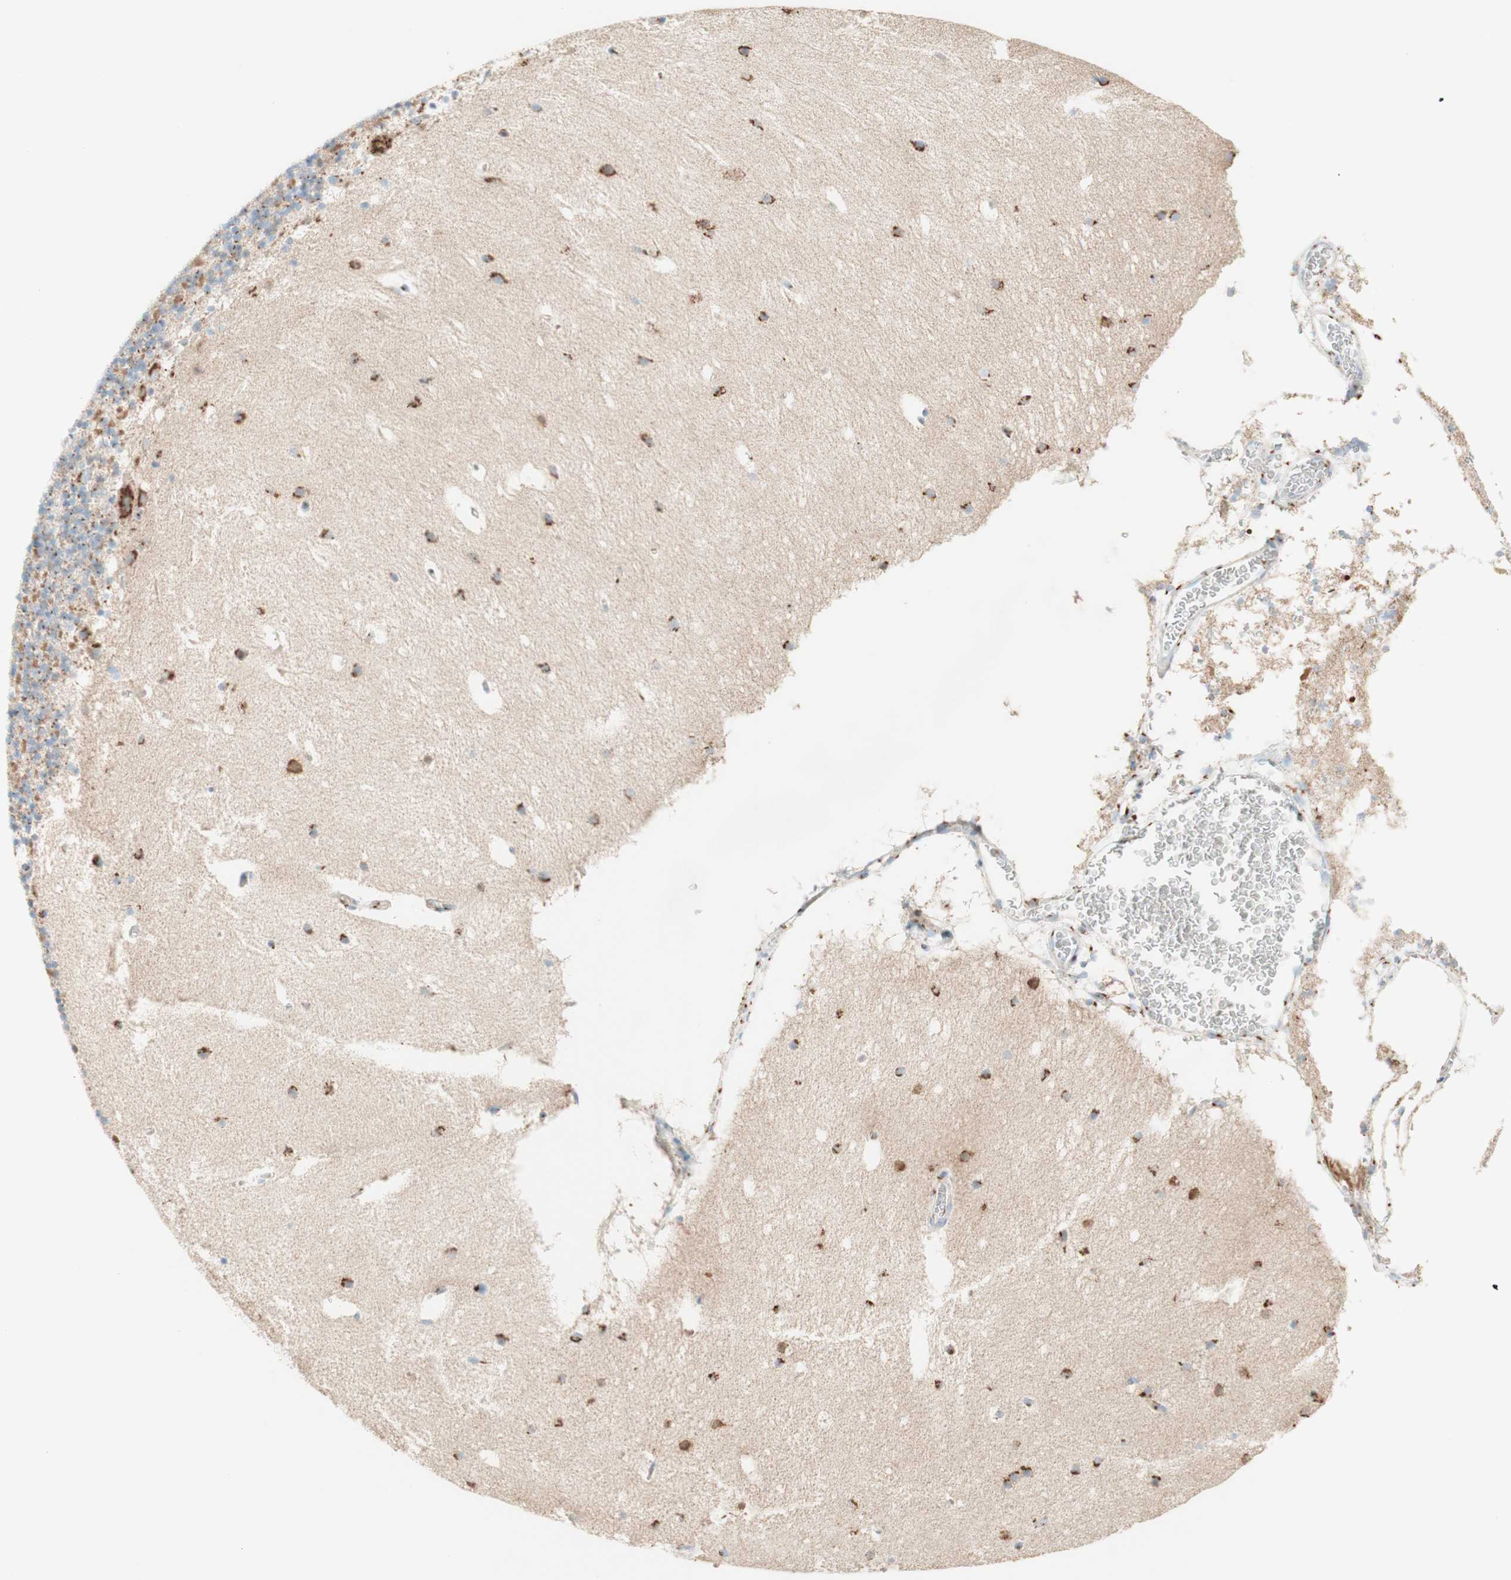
{"staining": {"intensity": "moderate", "quantity": ">75%", "location": "cytoplasmic/membranous"}, "tissue": "cerebellum", "cell_type": "Cells in granular layer", "image_type": "normal", "snomed": [{"axis": "morphology", "description": "Normal tissue, NOS"}, {"axis": "topography", "description": "Cerebellum"}], "caption": "Brown immunohistochemical staining in benign human cerebellum displays moderate cytoplasmic/membranous staining in about >75% of cells in granular layer. (Stains: DAB in brown, nuclei in blue, Microscopy: brightfield microscopy at high magnification).", "gene": "GOLGB1", "patient": {"sex": "male", "age": 45}}